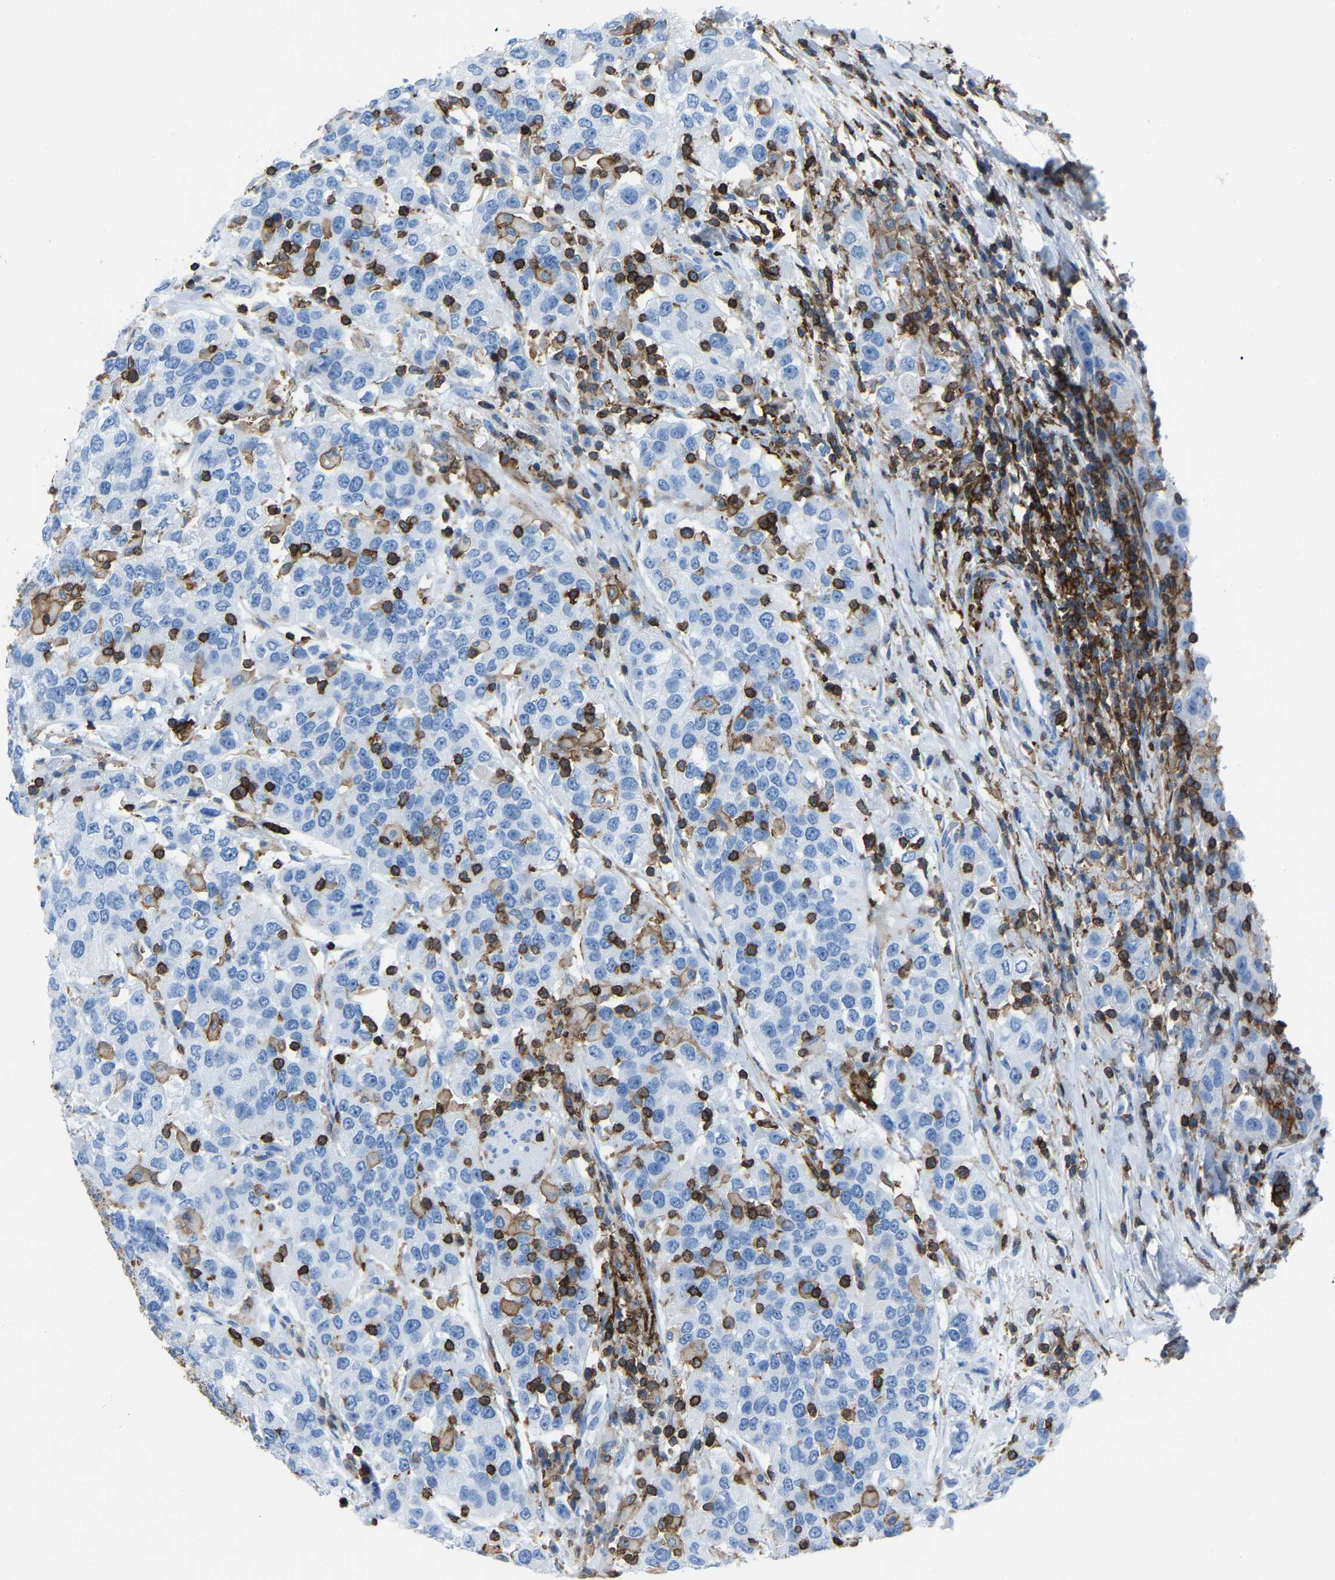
{"staining": {"intensity": "negative", "quantity": "none", "location": "none"}, "tissue": "urothelial cancer", "cell_type": "Tumor cells", "image_type": "cancer", "snomed": [{"axis": "morphology", "description": "Urothelial carcinoma, High grade"}, {"axis": "topography", "description": "Urinary bladder"}], "caption": "Urothelial cancer was stained to show a protein in brown. There is no significant staining in tumor cells.", "gene": "LSP1", "patient": {"sex": "female", "age": 80}}